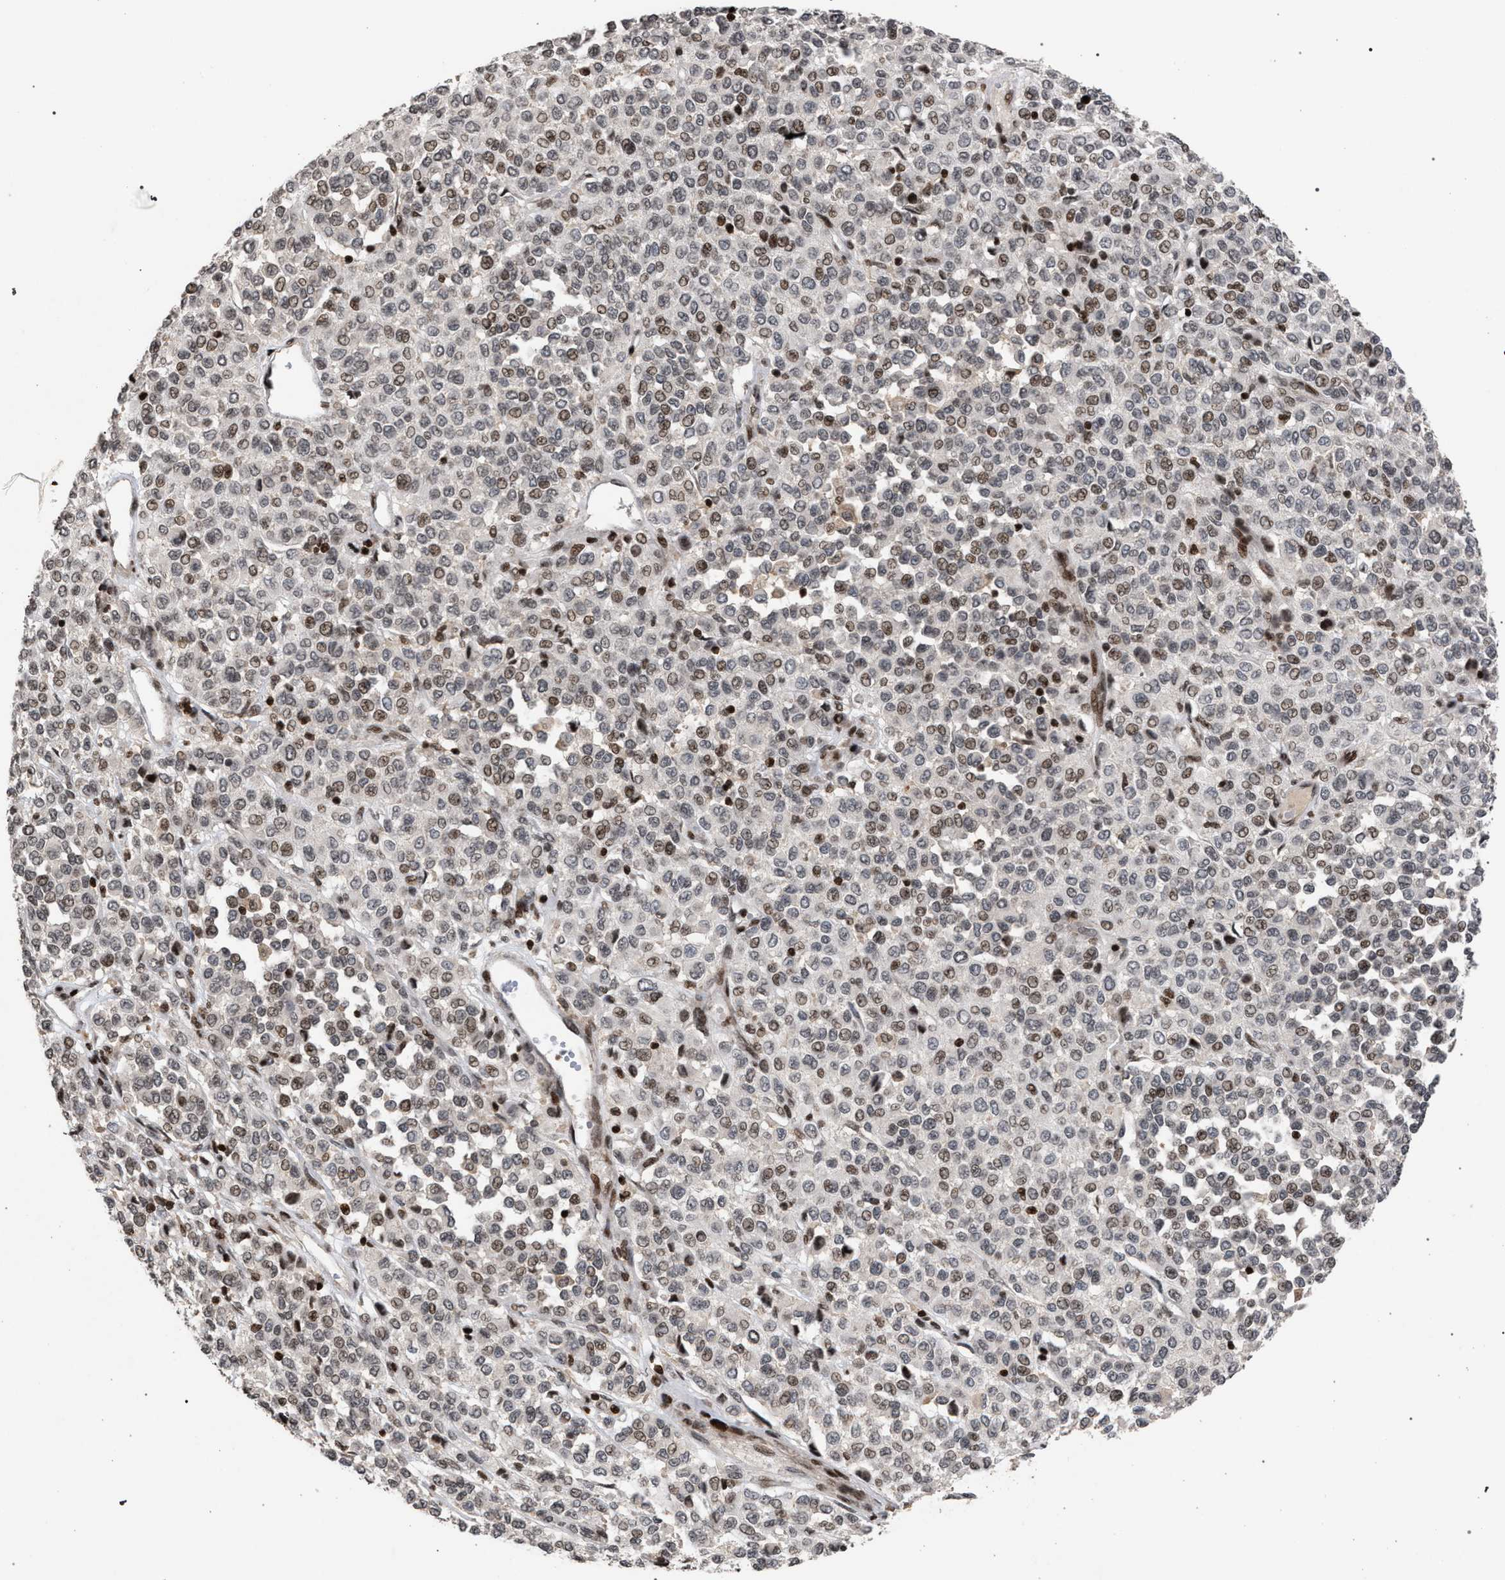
{"staining": {"intensity": "weak", "quantity": ">75%", "location": "nuclear"}, "tissue": "melanoma", "cell_type": "Tumor cells", "image_type": "cancer", "snomed": [{"axis": "morphology", "description": "Malignant melanoma, Metastatic site"}, {"axis": "topography", "description": "Pancreas"}], "caption": "High-power microscopy captured an IHC image of malignant melanoma (metastatic site), revealing weak nuclear expression in about >75% of tumor cells.", "gene": "FOXD3", "patient": {"sex": "female", "age": 30}}